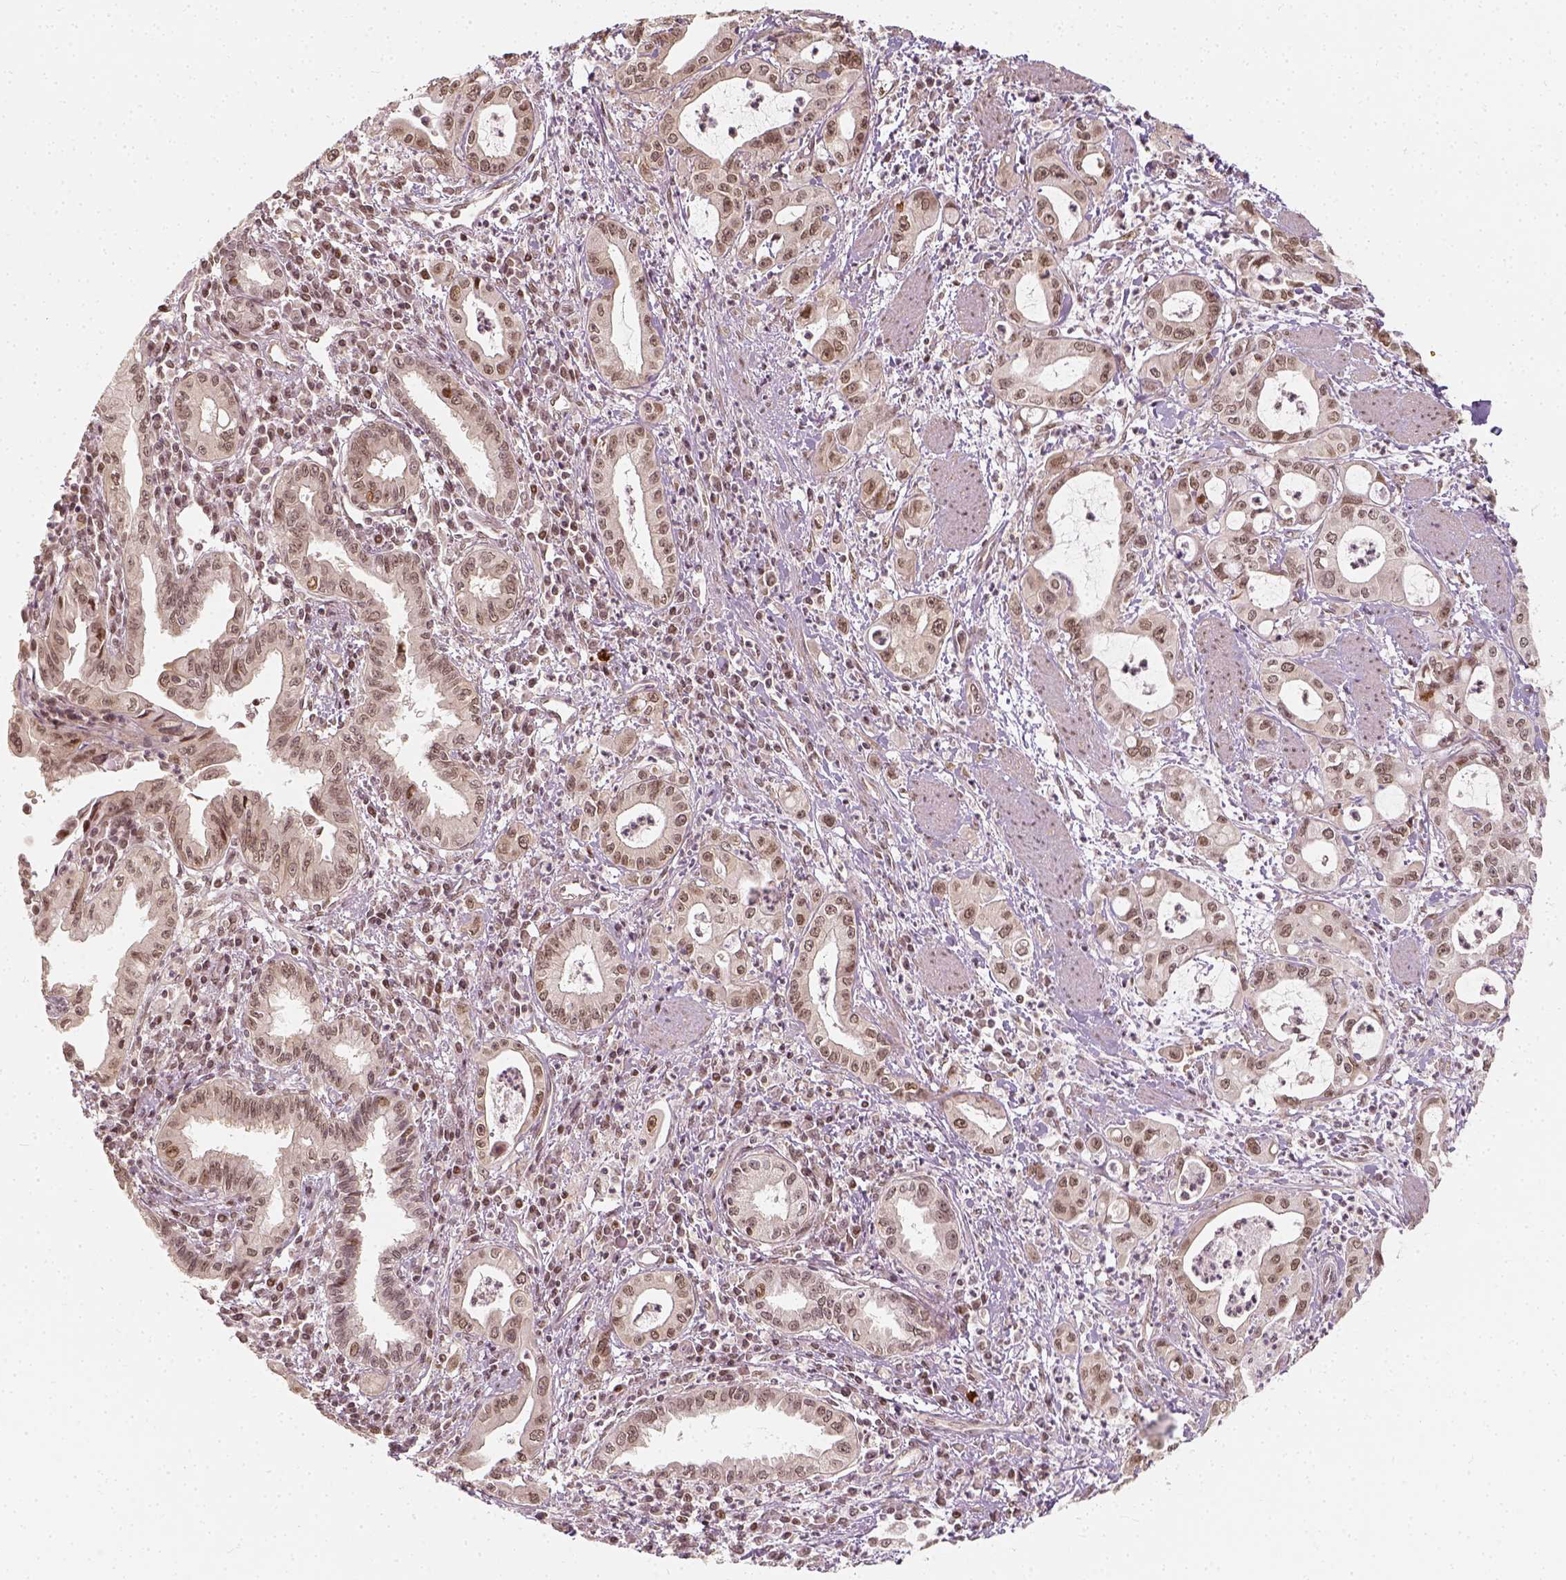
{"staining": {"intensity": "moderate", "quantity": "<25%", "location": "nuclear"}, "tissue": "pancreatic cancer", "cell_type": "Tumor cells", "image_type": "cancer", "snomed": [{"axis": "morphology", "description": "Adenocarcinoma, NOS"}, {"axis": "topography", "description": "Pancreas"}], "caption": "Brown immunohistochemical staining in pancreatic adenocarcinoma reveals moderate nuclear positivity in approximately <25% of tumor cells. (brown staining indicates protein expression, while blue staining denotes nuclei).", "gene": "ZMAT3", "patient": {"sex": "male", "age": 72}}